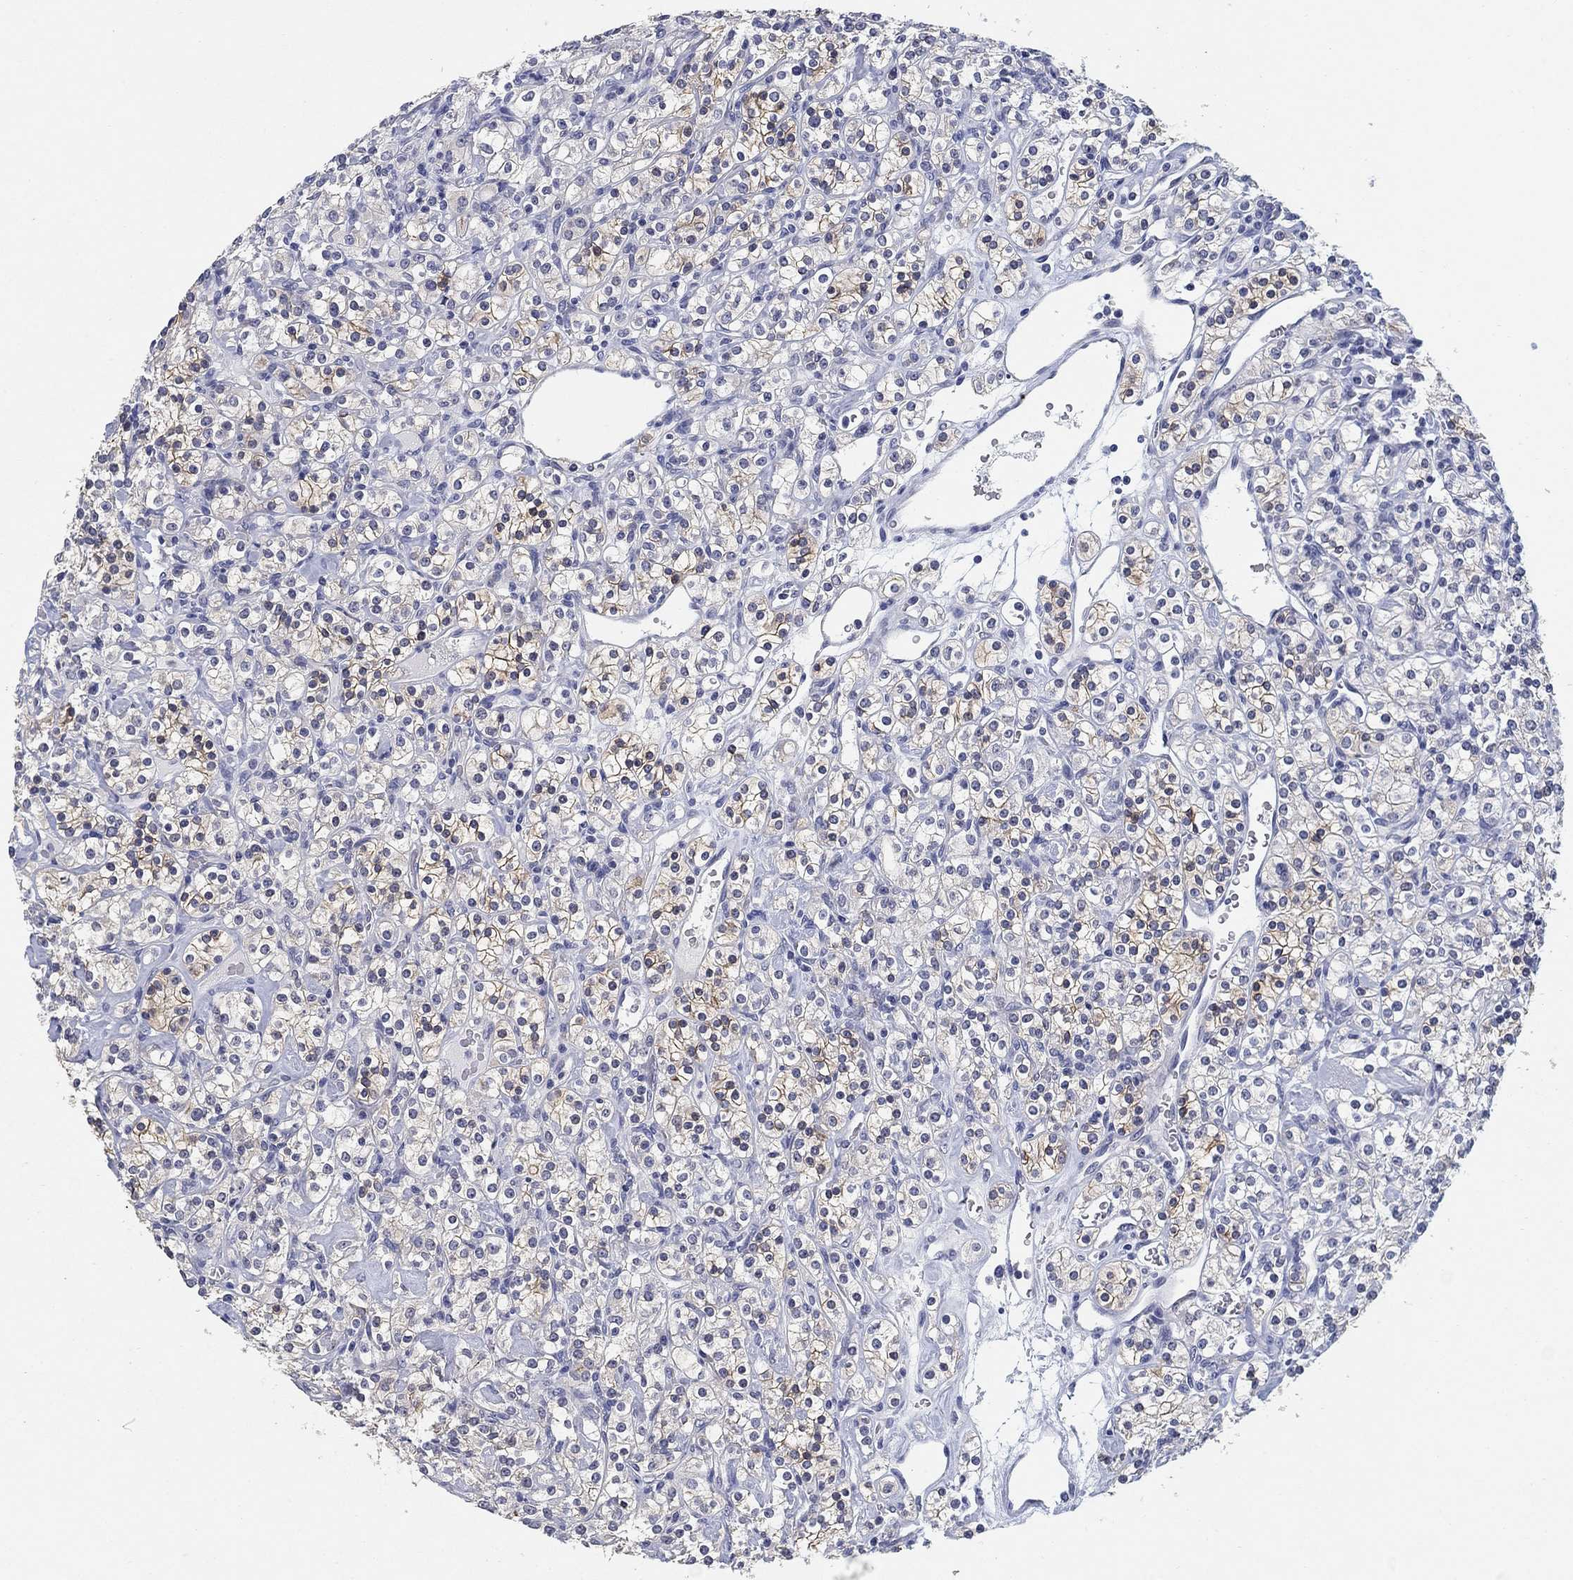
{"staining": {"intensity": "moderate", "quantity": "<25%", "location": "cytoplasmic/membranous"}, "tissue": "renal cancer", "cell_type": "Tumor cells", "image_type": "cancer", "snomed": [{"axis": "morphology", "description": "Adenocarcinoma, NOS"}, {"axis": "topography", "description": "Kidney"}], "caption": "DAB immunohistochemical staining of human renal cancer displays moderate cytoplasmic/membranous protein staining in approximately <25% of tumor cells.", "gene": "CLUL1", "patient": {"sex": "male", "age": 77}}